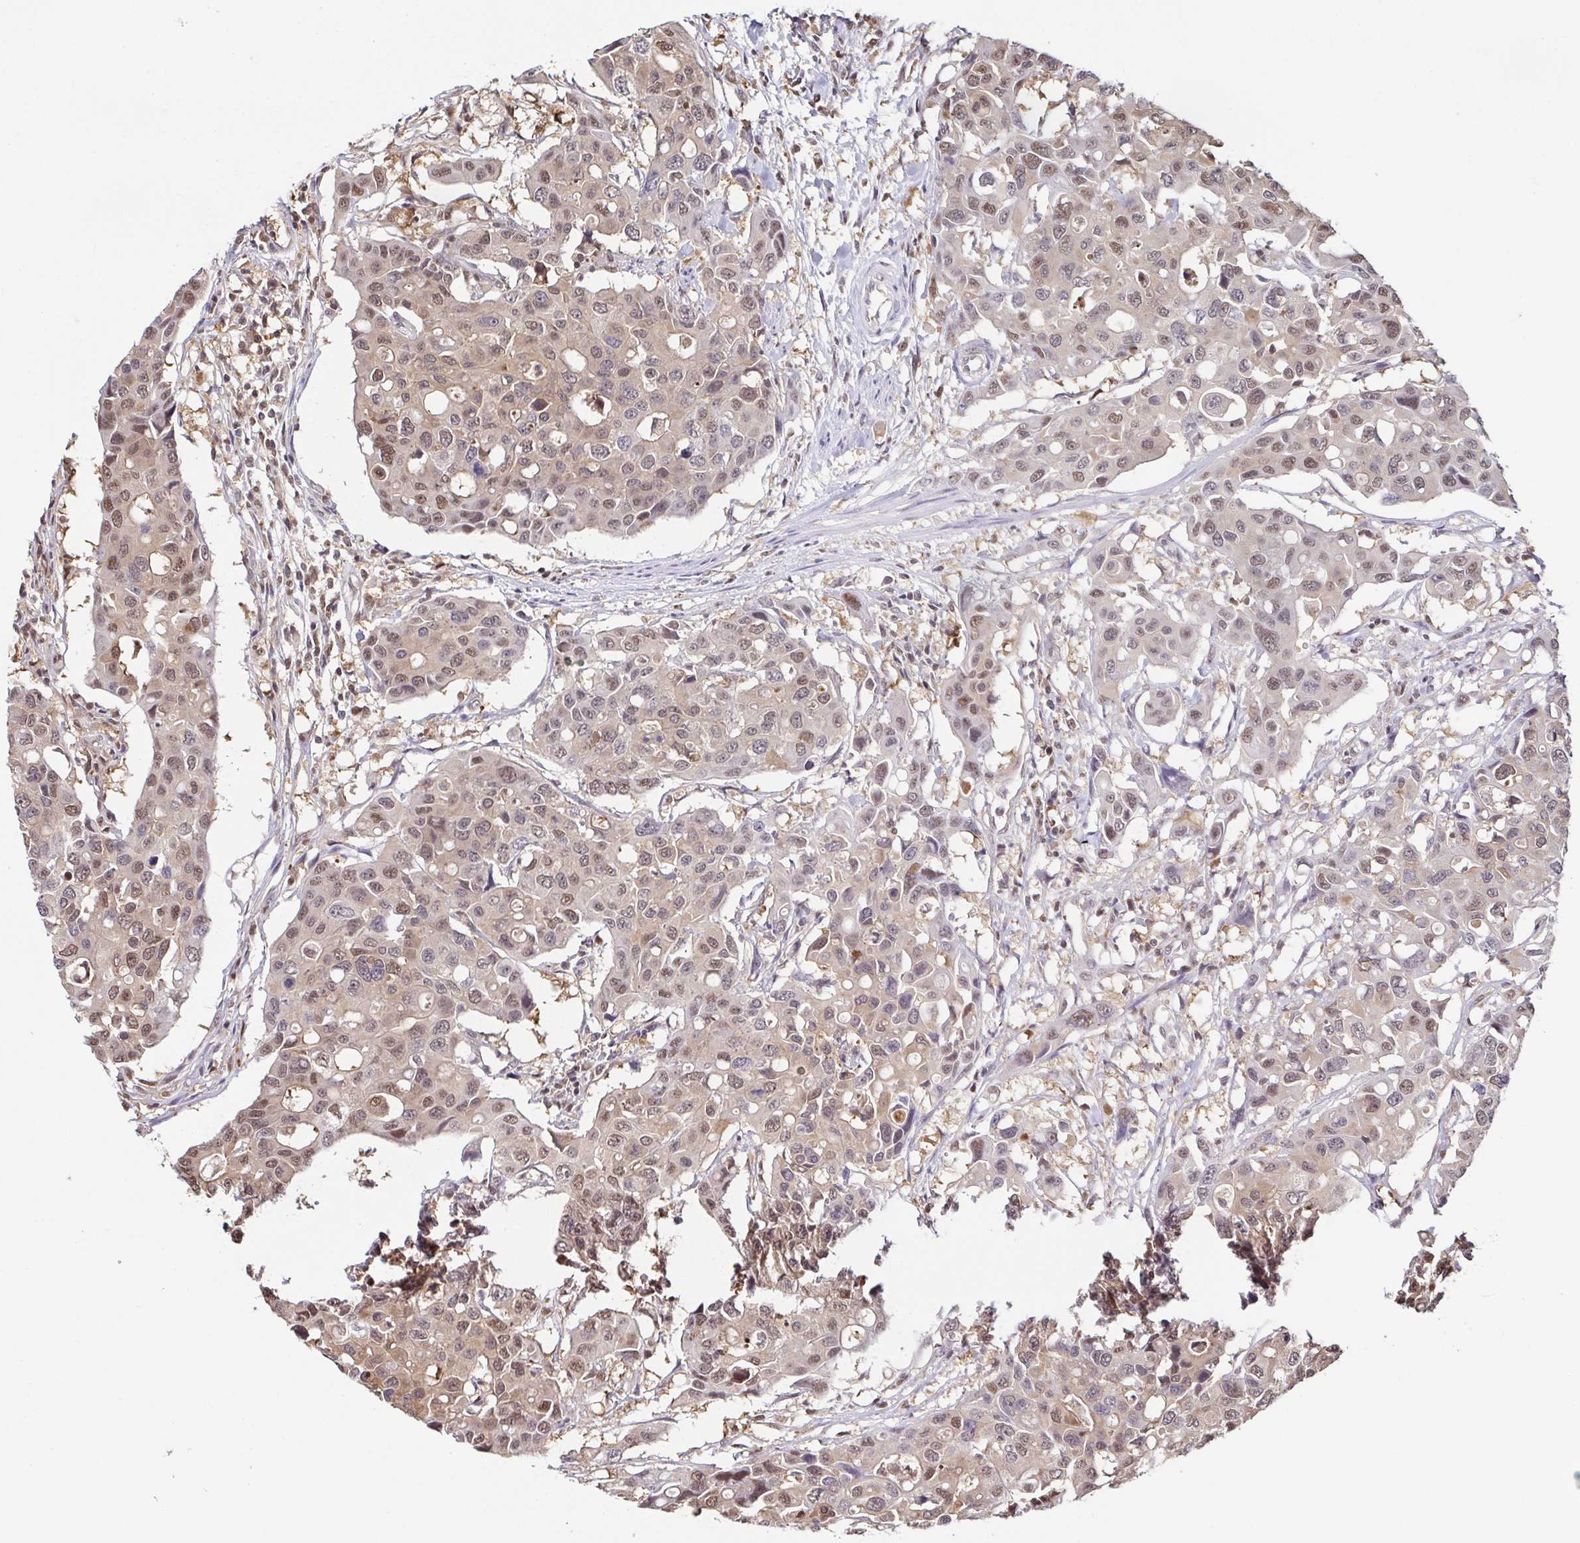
{"staining": {"intensity": "moderate", "quantity": ">75%", "location": "cytoplasmic/membranous,nuclear"}, "tissue": "colorectal cancer", "cell_type": "Tumor cells", "image_type": "cancer", "snomed": [{"axis": "morphology", "description": "Adenocarcinoma, NOS"}, {"axis": "topography", "description": "Colon"}], "caption": "IHC image of neoplastic tissue: adenocarcinoma (colorectal) stained using immunohistochemistry (IHC) exhibits medium levels of moderate protein expression localized specifically in the cytoplasmic/membranous and nuclear of tumor cells, appearing as a cytoplasmic/membranous and nuclear brown color.", "gene": "PSMB9", "patient": {"sex": "male", "age": 77}}